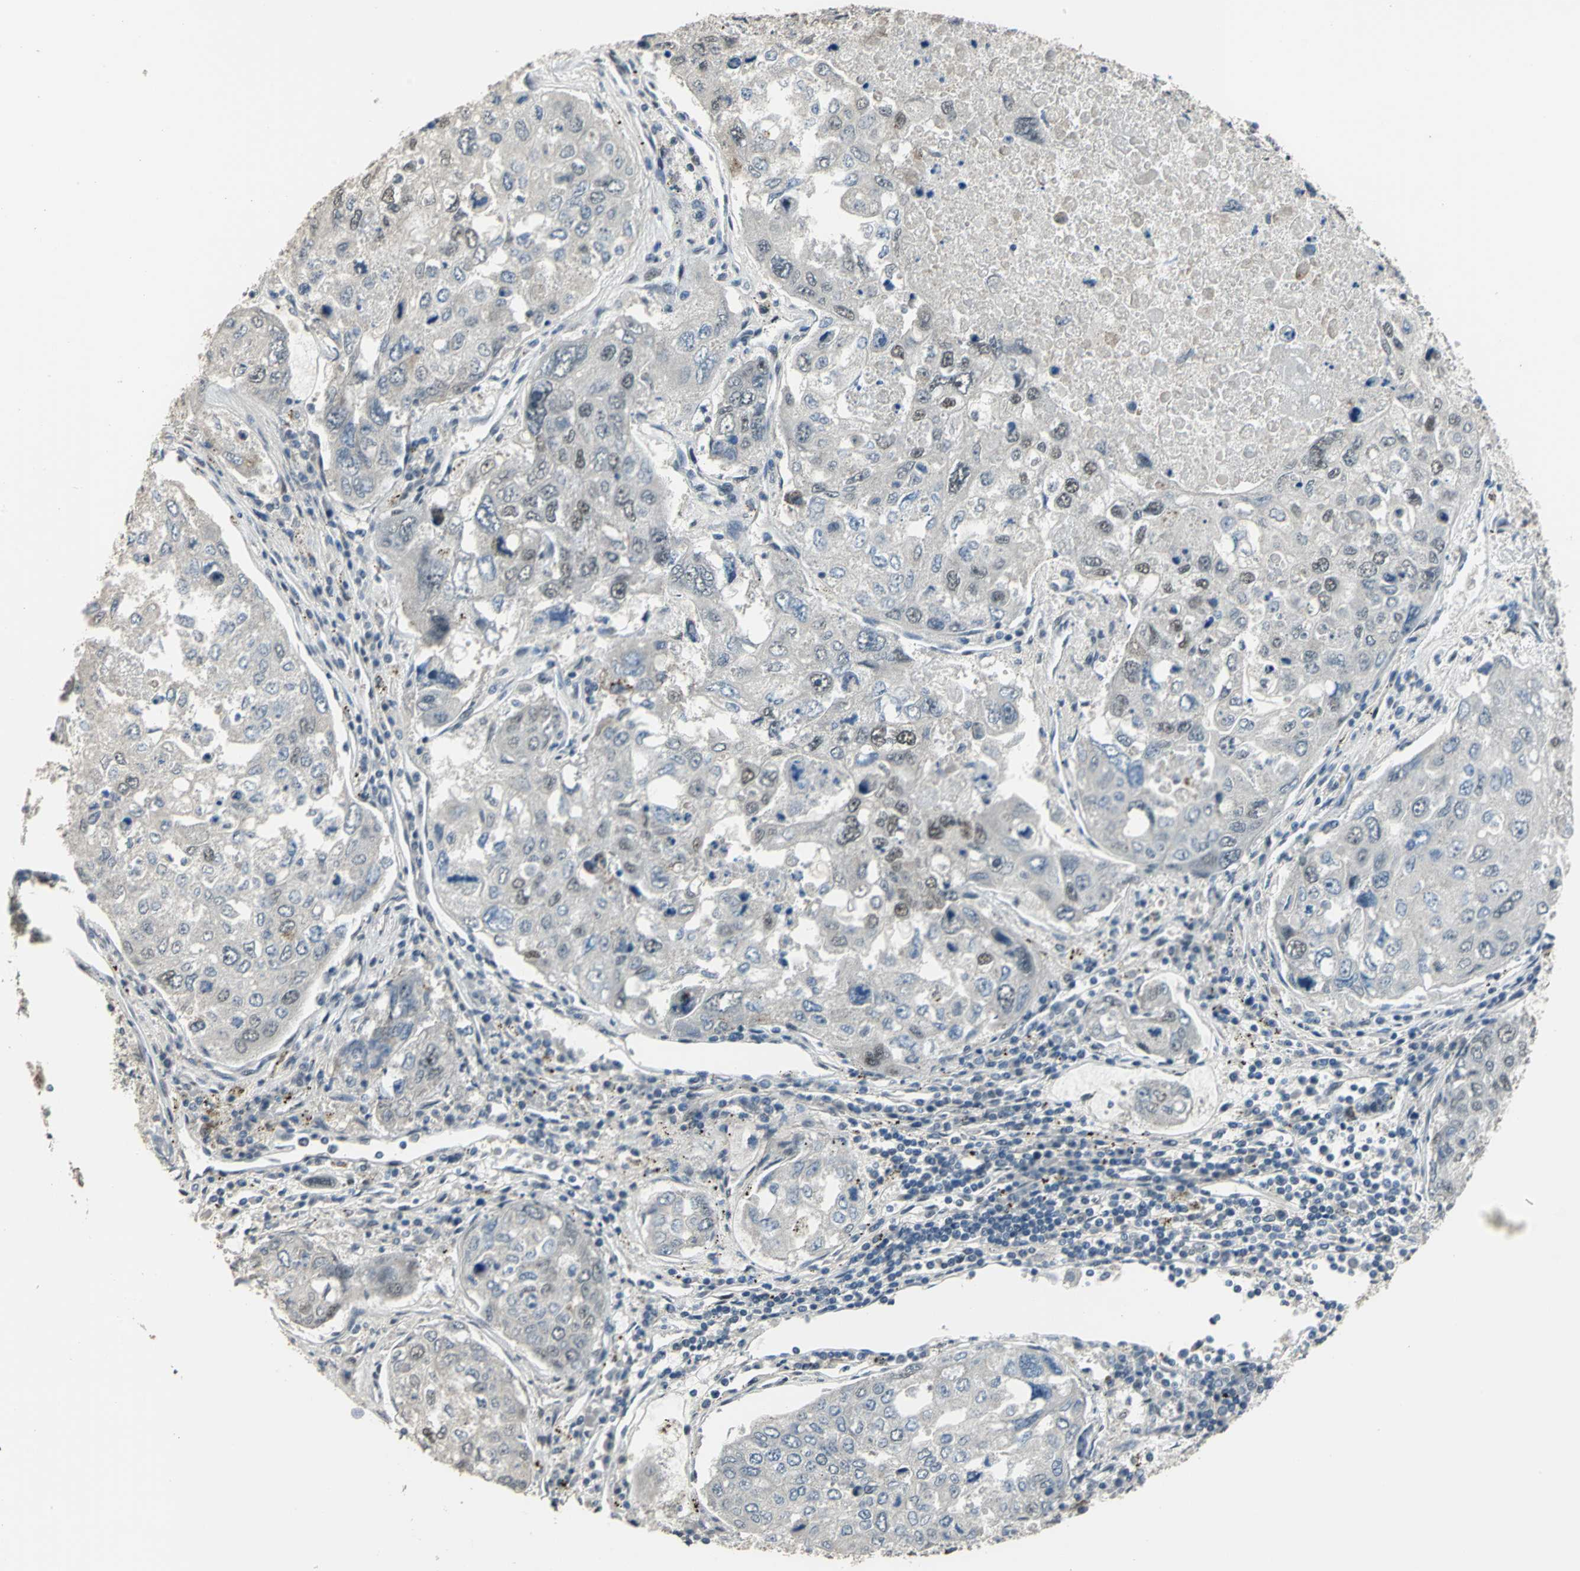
{"staining": {"intensity": "weak", "quantity": "<25%", "location": "nuclear"}, "tissue": "urothelial cancer", "cell_type": "Tumor cells", "image_type": "cancer", "snomed": [{"axis": "morphology", "description": "Urothelial carcinoma, High grade"}, {"axis": "topography", "description": "Lymph node"}, {"axis": "topography", "description": "Urinary bladder"}], "caption": "This is an IHC photomicrograph of human high-grade urothelial carcinoma. There is no positivity in tumor cells.", "gene": "ELF2", "patient": {"sex": "male", "age": 51}}